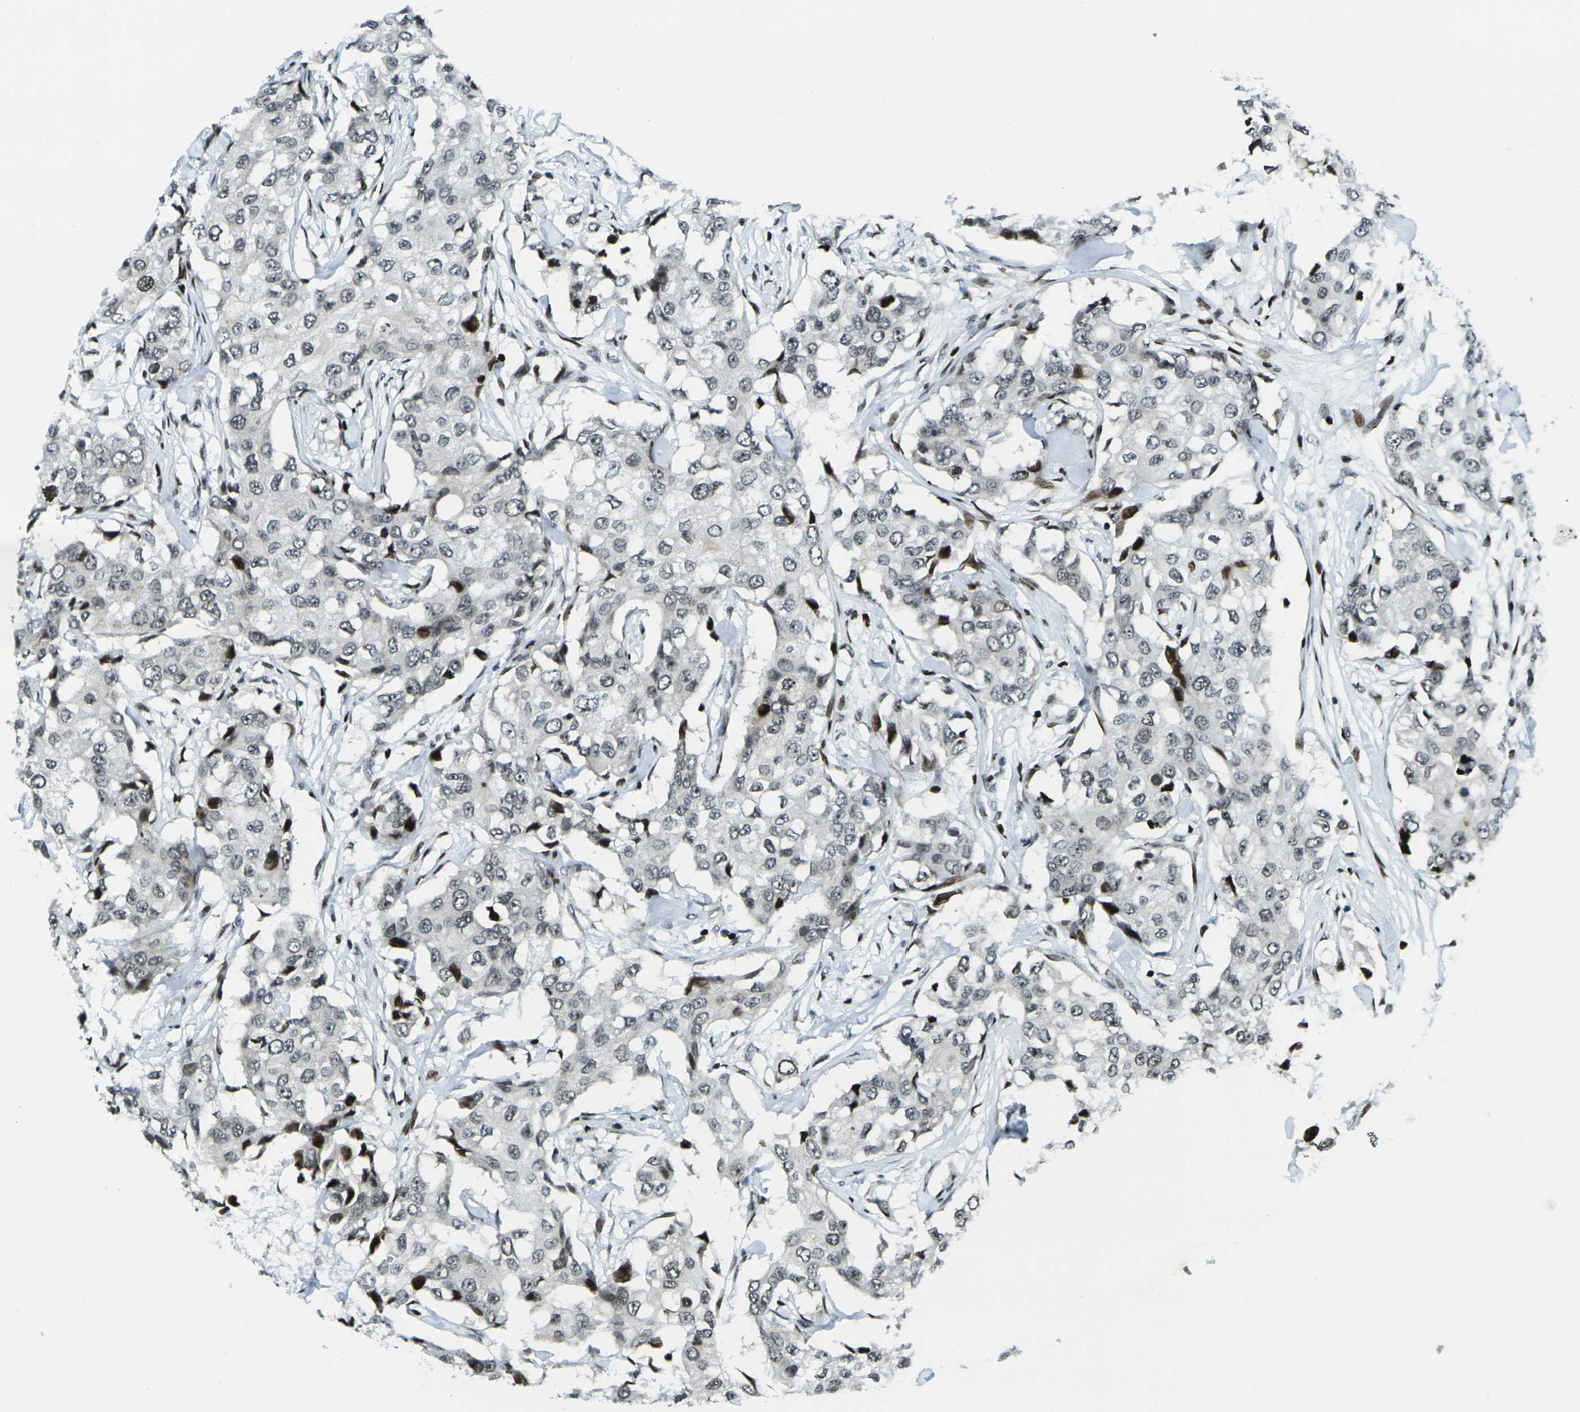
{"staining": {"intensity": "weak", "quantity": ">75%", "location": "nuclear"}, "tissue": "breast cancer", "cell_type": "Tumor cells", "image_type": "cancer", "snomed": [{"axis": "morphology", "description": "Duct carcinoma"}, {"axis": "topography", "description": "Breast"}], "caption": "The micrograph demonstrates immunohistochemical staining of intraductal carcinoma (breast). There is weak nuclear staining is seen in about >75% of tumor cells. The staining is performed using DAB brown chromogen to label protein expression. The nuclei are counter-stained blue using hematoxylin.", "gene": "H3-3A", "patient": {"sex": "female", "age": 27}}